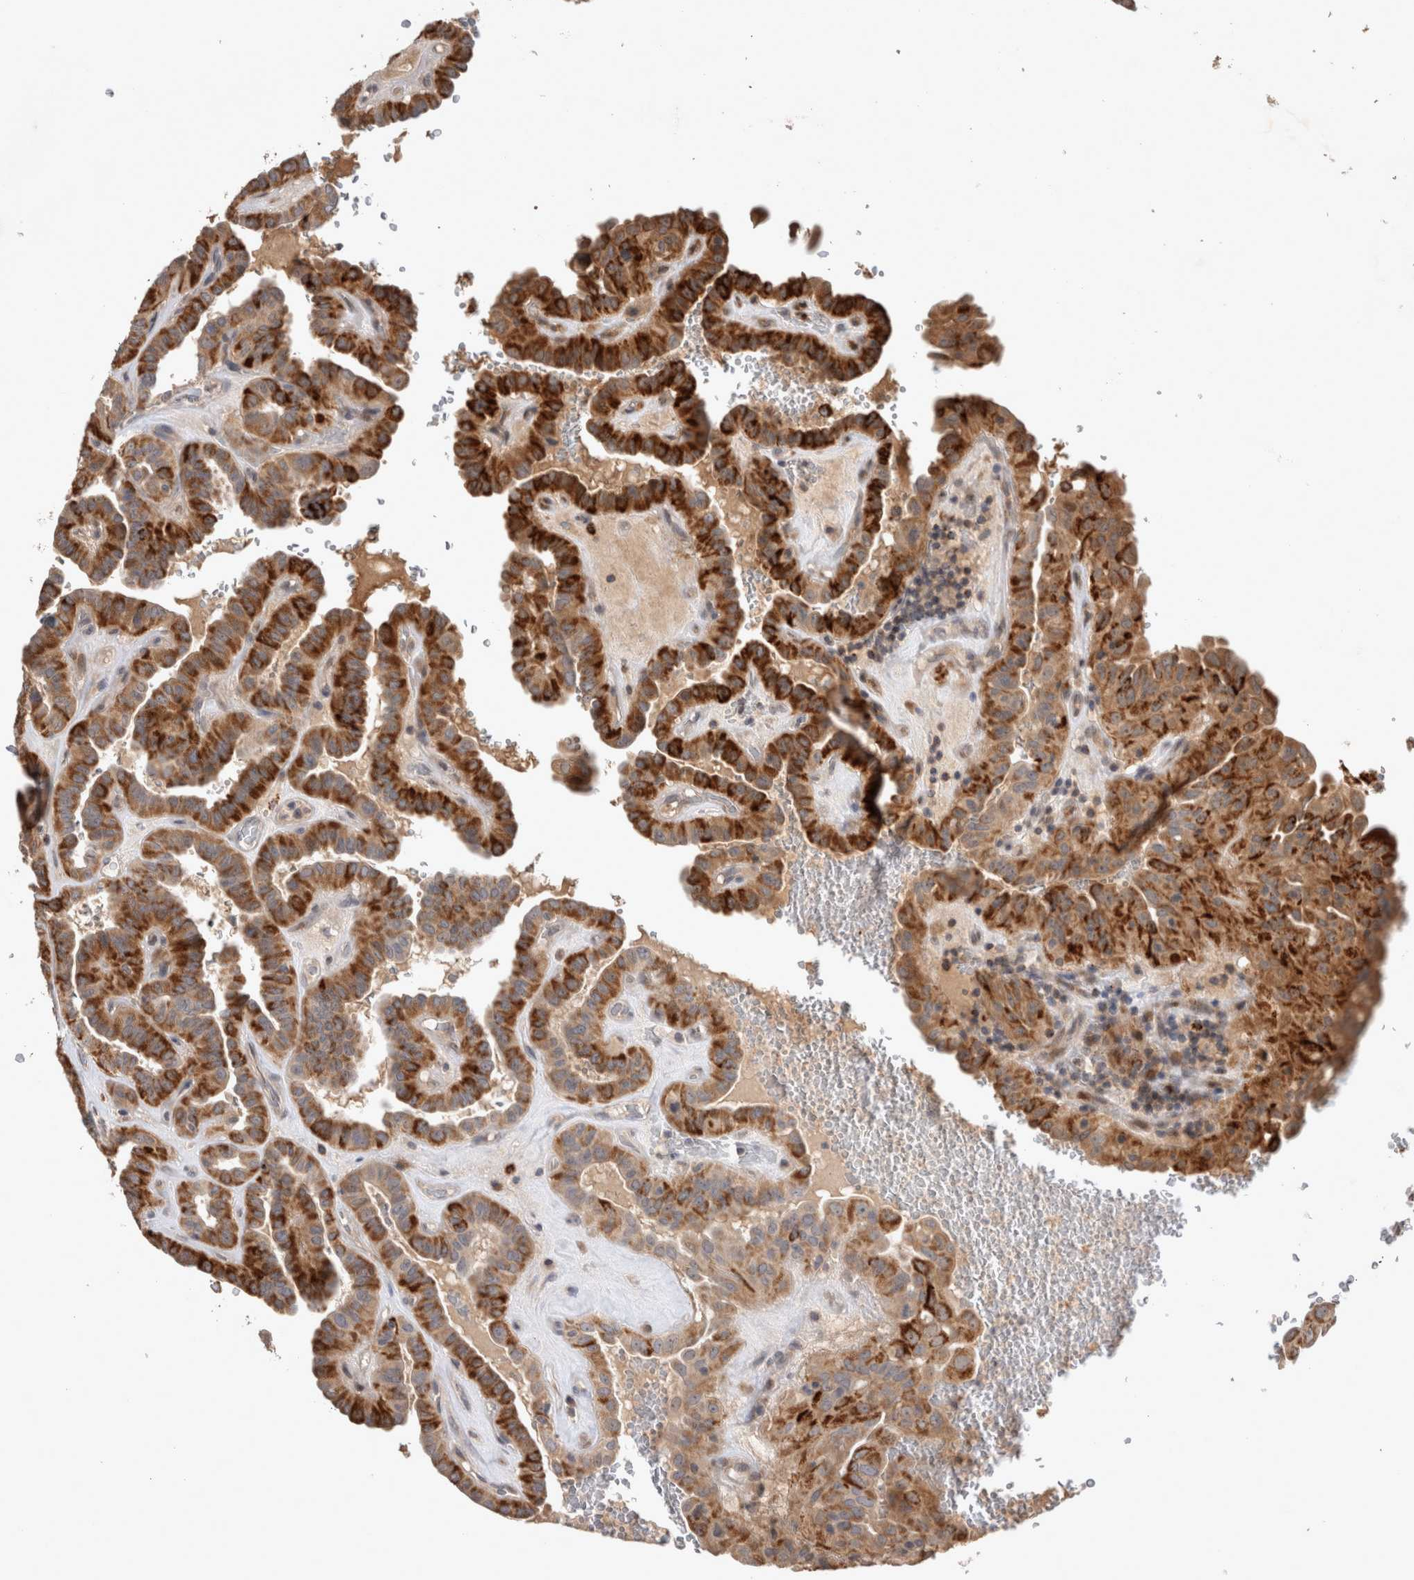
{"staining": {"intensity": "strong", "quantity": "25%-75%", "location": "cytoplasmic/membranous"}, "tissue": "thyroid cancer", "cell_type": "Tumor cells", "image_type": "cancer", "snomed": [{"axis": "morphology", "description": "Papillary adenocarcinoma, NOS"}, {"axis": "topography", "description": "Thyroid gland"}], "caption": "Tumor cells exhibit high levels of strong cytoplasmic/membranous positivity in about 25%-75% of cells in human thyroid cancer (papillary adenocarcinoma).", "gene": "SERAC1", "patient": {"sex": "male", "age": 77}}